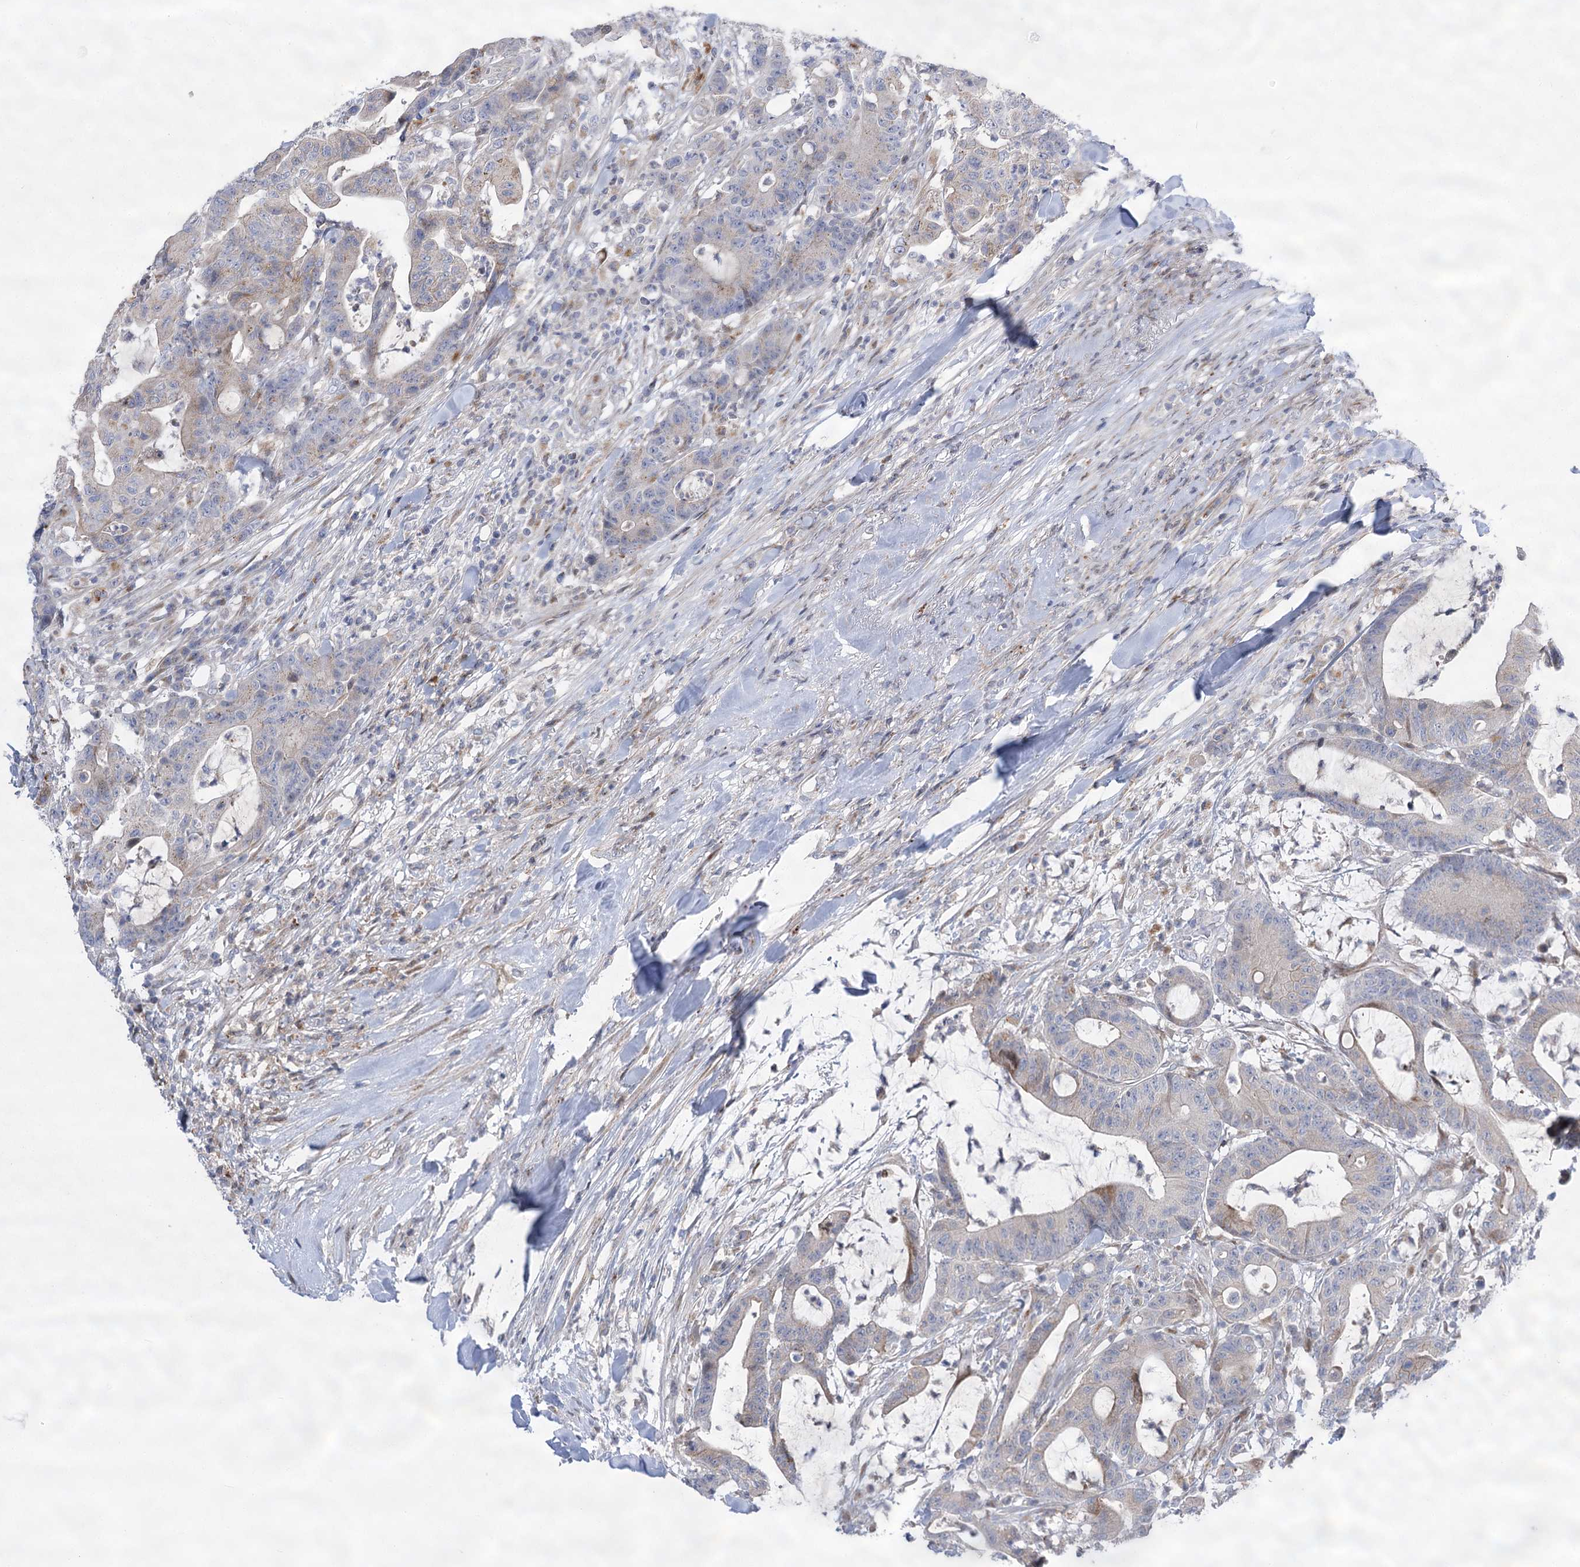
{"staining": {"intensity": "weak", "quantity": "<25%", "location": "cytoplasmic/membranous"}, "tissue": "colorectal cancer", "cell_type": "Tumor cells", "image_type": "cancer", "snomed": [{"axis": "morphology", "description": "Adenocarcinoma, NOS"}, {"axis": "topography", "description": "Colon"}], "caption": "An immunohistochemistry (IHC) histopathology image of colorectal cancer is shown. There is no staining in tumor cells of colorectal cancer.", "gene": "NME7", "patient": {"sex": "female", "age": 84}}